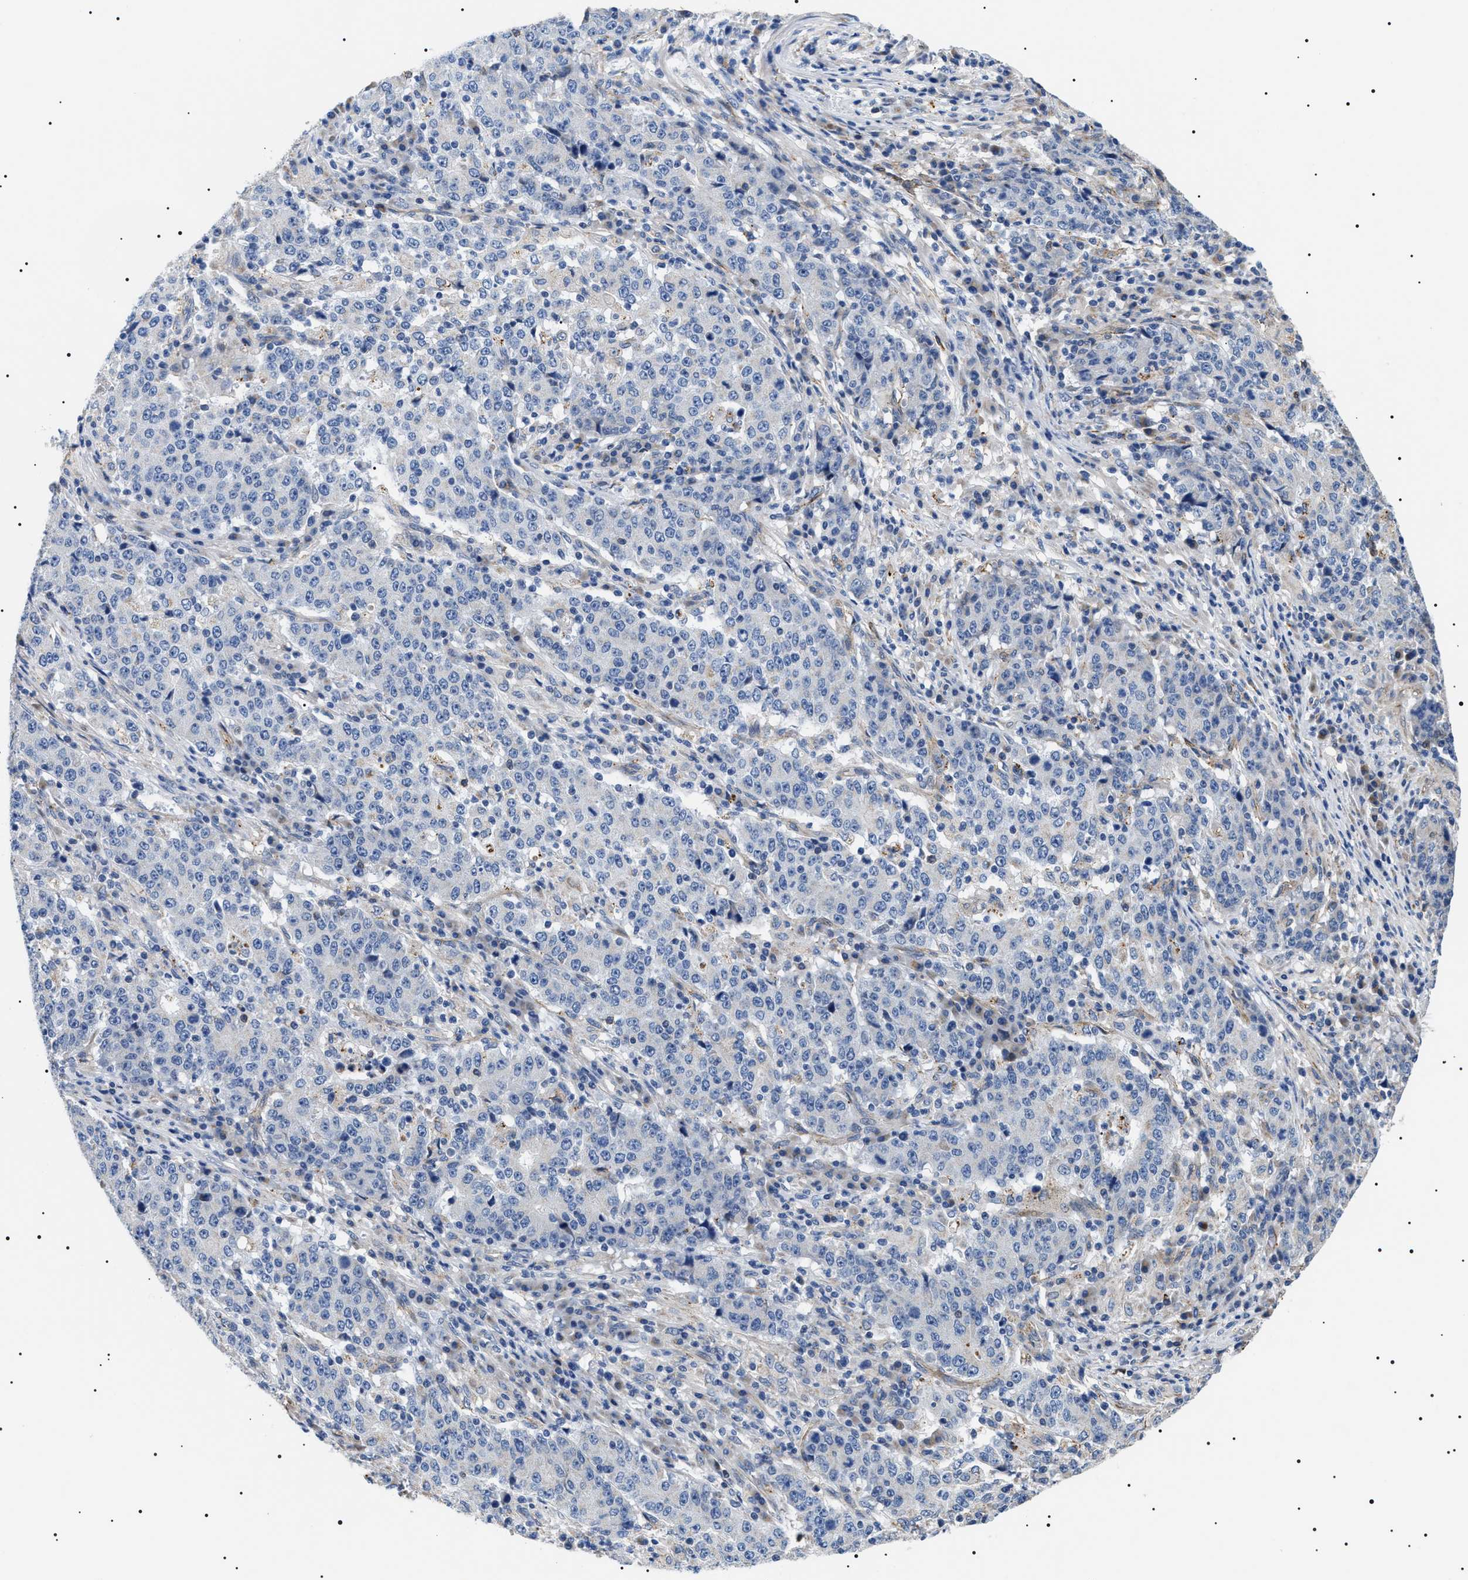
{"staining": {"intensity": "negative", "quantity": "none", "location": "none"}, "tissue": "stomach cancer", "cell_type": "Tumor cells", "image_type": "cancer", "snomed": [{"axis": "morphology", "description": "Adenocarcinoma, NOS"}, {"axis": "topography", "description": "Stomach"}], "caption": "DAB (3,3'-diaminobenzidine) immunohistochemical staining of stomach adenocarcinoma reveals no significant staining in tumor cells.", "gene": "TMEM222", "patient": {"sex": "male", "age": 59}}